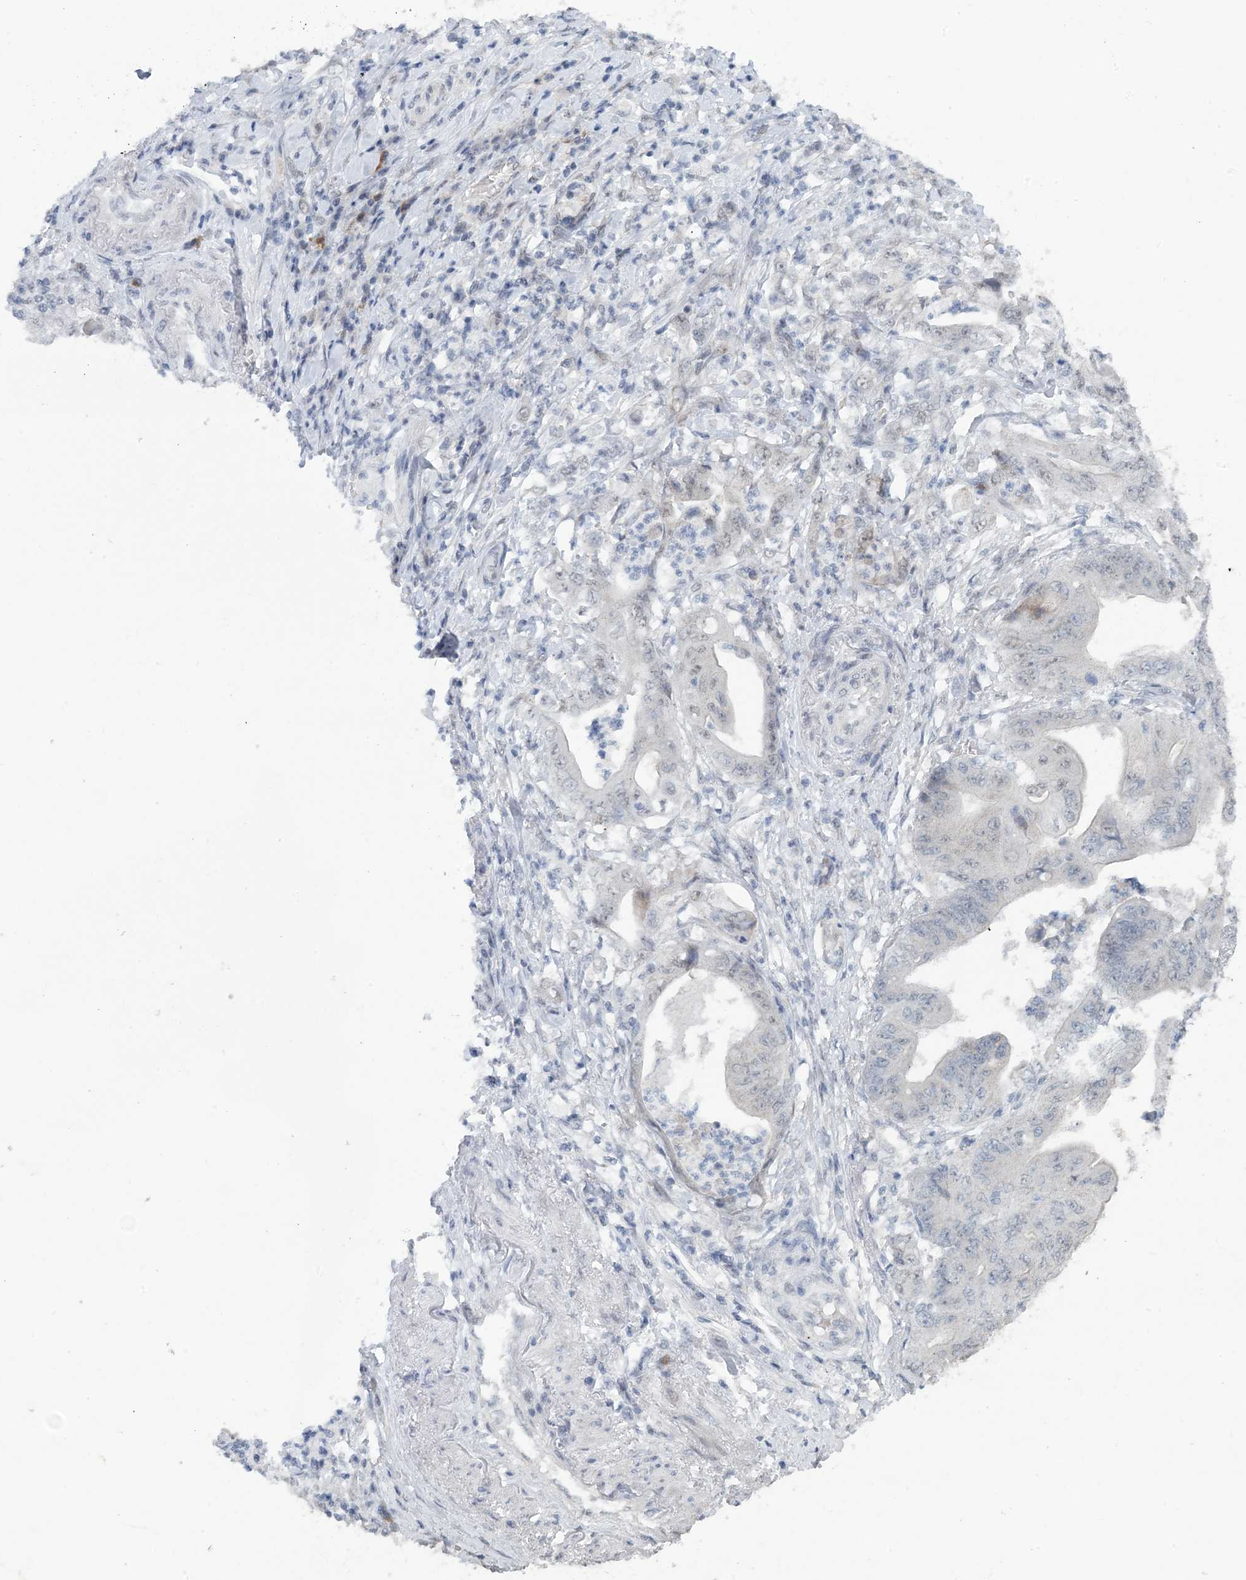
{"staining": {"intensity": "negative", "quantity": "none", "location": "none"}, "tissue": "stomach cancer", "cell_type": "Tumor cells", "image_type": "cancer", "snomed": [{"axis": "morphology", "description": "Adenocarcinoma, NOS"}, {"axis": "topography", "description": "Stomach"}], "caption": "This is a histopathology image of IHC staining of stomach cancer (adenocarcinoma), which shows no expression in tumor cells.", "gene": "MBD2", "patient": {"sex": "female", "age": 73}}